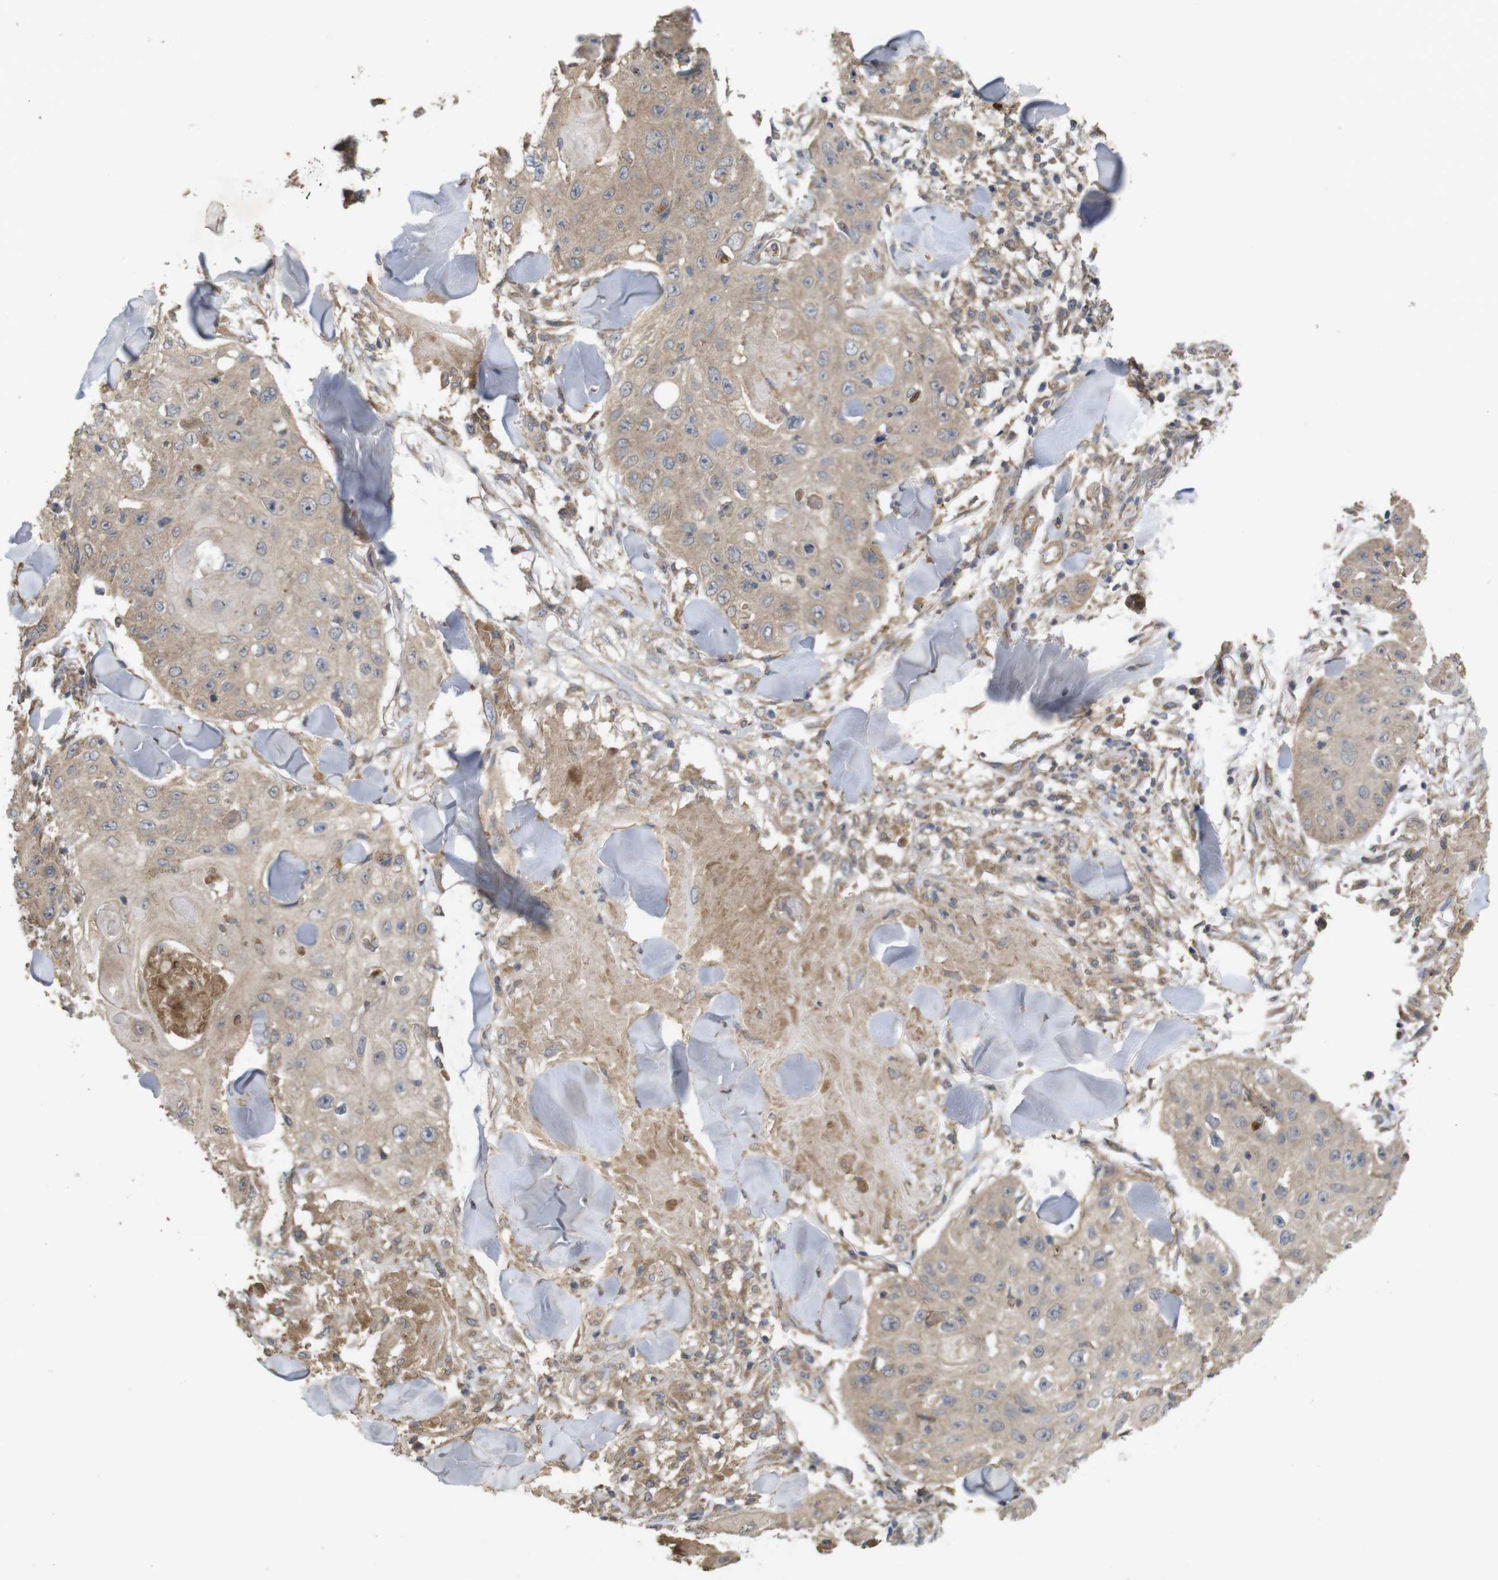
{"staining": {"intensity": "weak", "quantity": ">75%", "location": "cytoplasmic/membranous"}, "tissue": "skin cancer", "cell_type": "Tumor cells", "image_type": "cancer", "snomed": [{"axis": "morphology", "description": "Squamous cell carcinoma, NOS"}, {"axis": "topography", "description": "Skin"}], "caption": "Approximately >75% of tumor cells in human squamous cell carcinoma (skin) demonstrate weak cytoplasmic/membranous protein staining as visualized by brown immunohistochemical staining.", "gene": "KCNS3", "patient": {"sex": "male", "age": 86}}